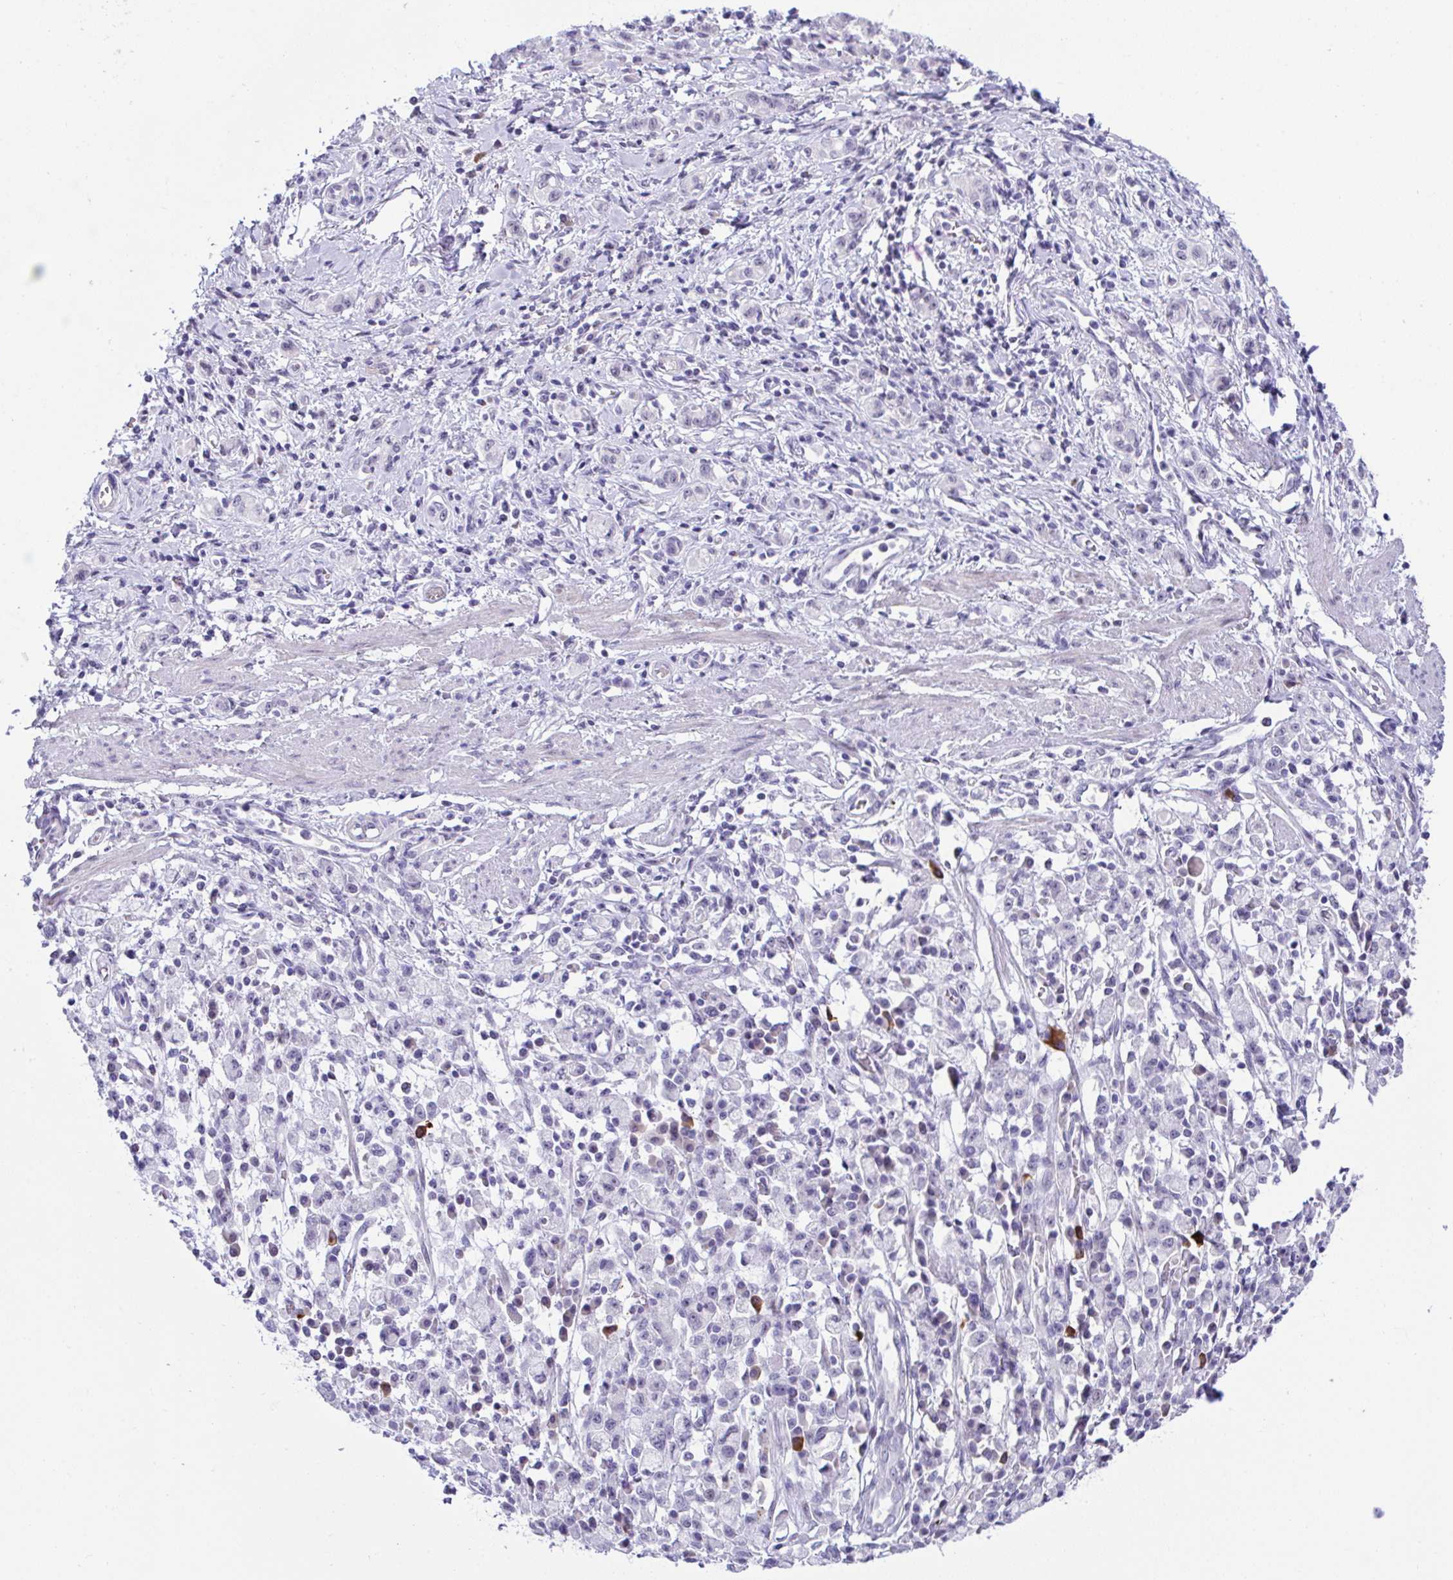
{"staining": {"intensity": "negative", "quantity": "none", "location": "none"}, "tissue": "stomach cancer", "cell_type": "Tumor cells", "image_type": "cancer", "snomed": [{"axis": "morphology", "description": "Adenocarcinoma, NOS"}, {"axis": "topography", "description": "Stomach"}], "caption": "Histopathology image shows no significant protein expression in tumor cells of stomach cancer (adenocarcinoma).", "gene": "USP35", "patient": {"sex": "male", "age": 77}}